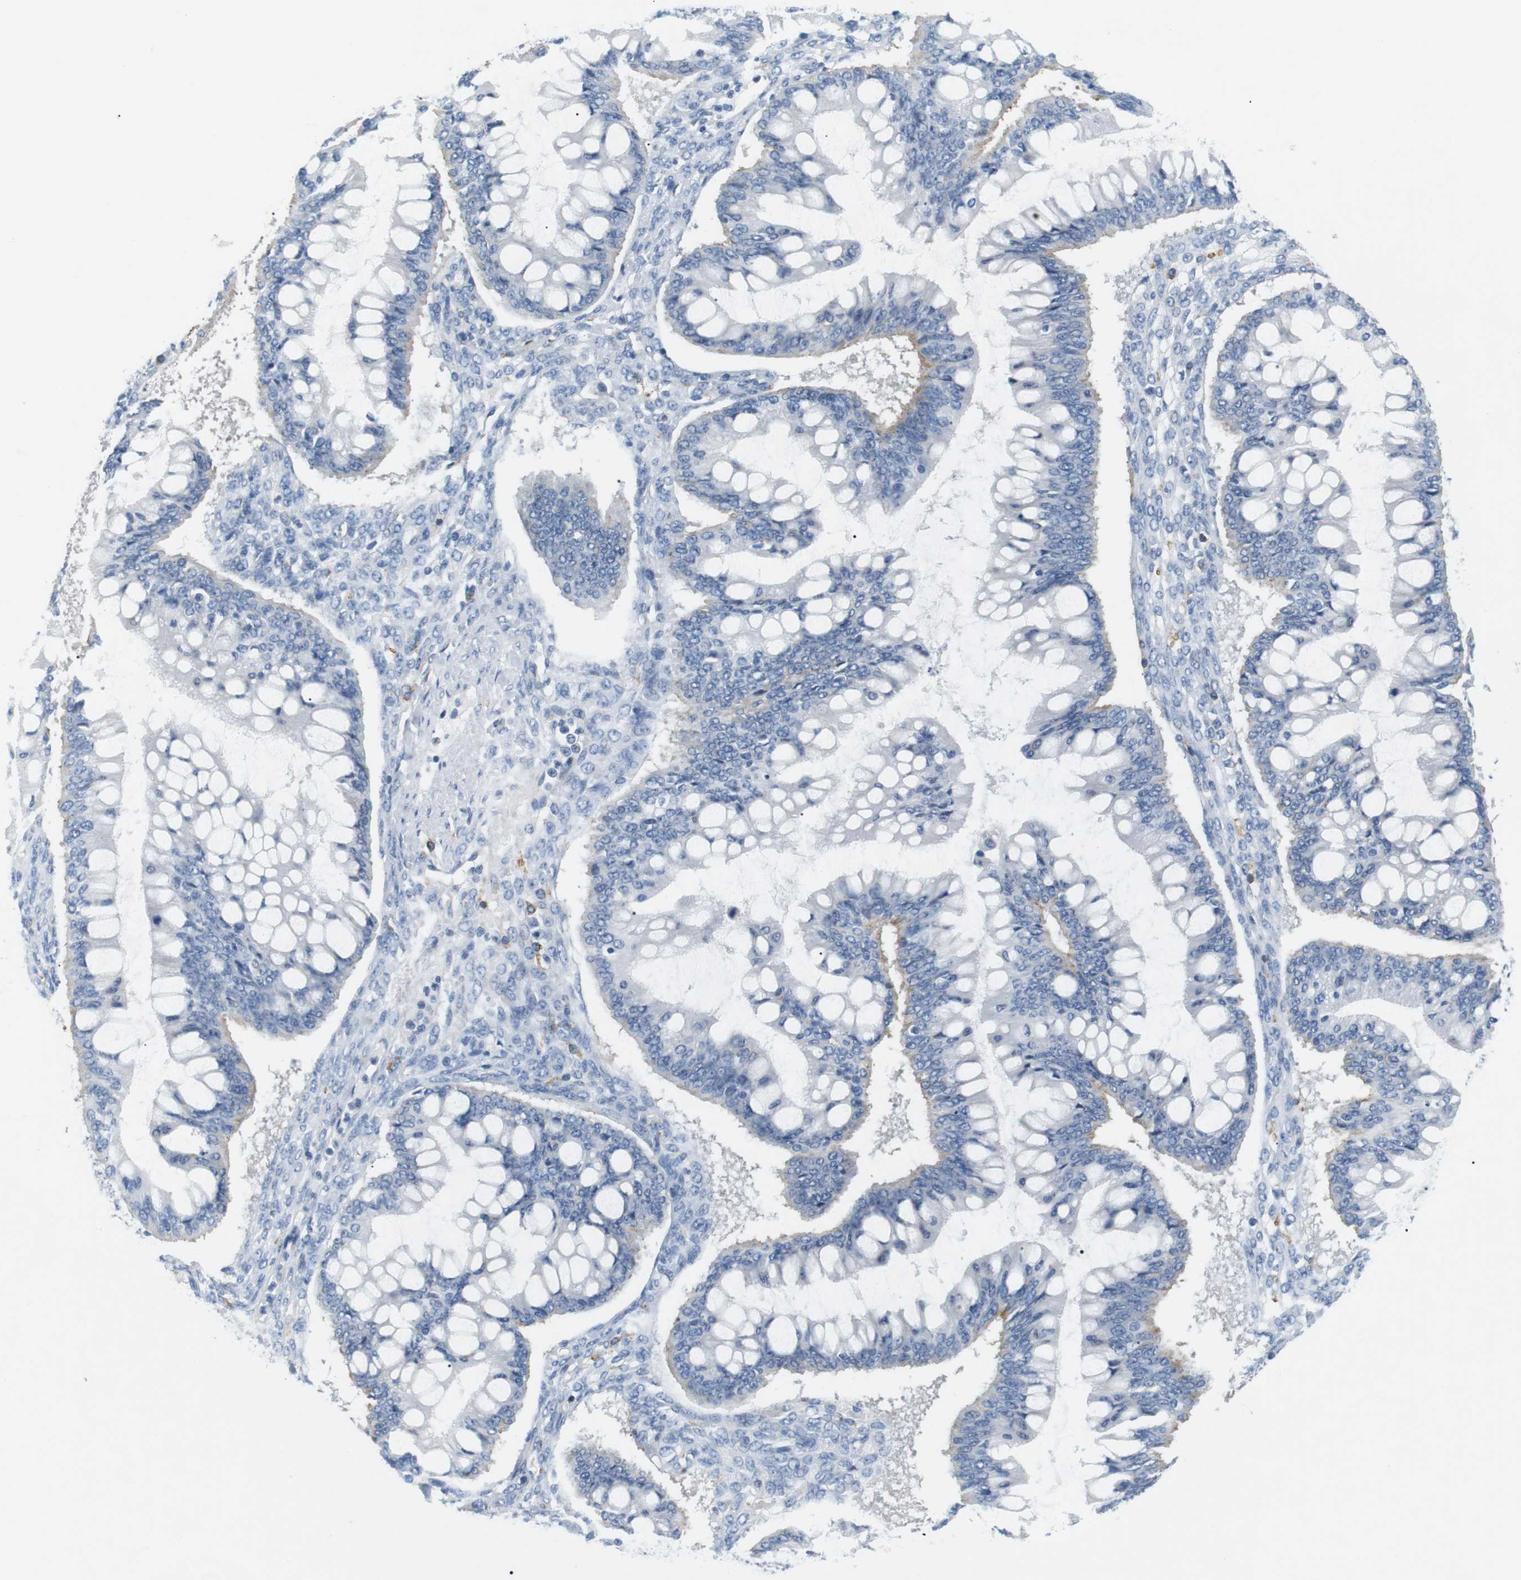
{"staining": {"intensity": "negative", "quantity": "none", "location": "none"}, "tissue": "ovarian cancer", "cell_type": "Tumor cells", "image_type": "cancer", "snomed": [{"axis": "morphology", "description": "Cystadenocarcinoma, mucinous, NOS"}, {"axis": "topography", "description": "Ovary"}], "caption": "The histopathology image demonstrates no staining of tumor cells in ovarian mucinous cystadenocarcinoma. (DAB immunohistochemistry (IHC) visualized using brightfield microscopy, high magnification).", "gene": "FCGRT", "patient": {"sex": "female", "age": 73}}